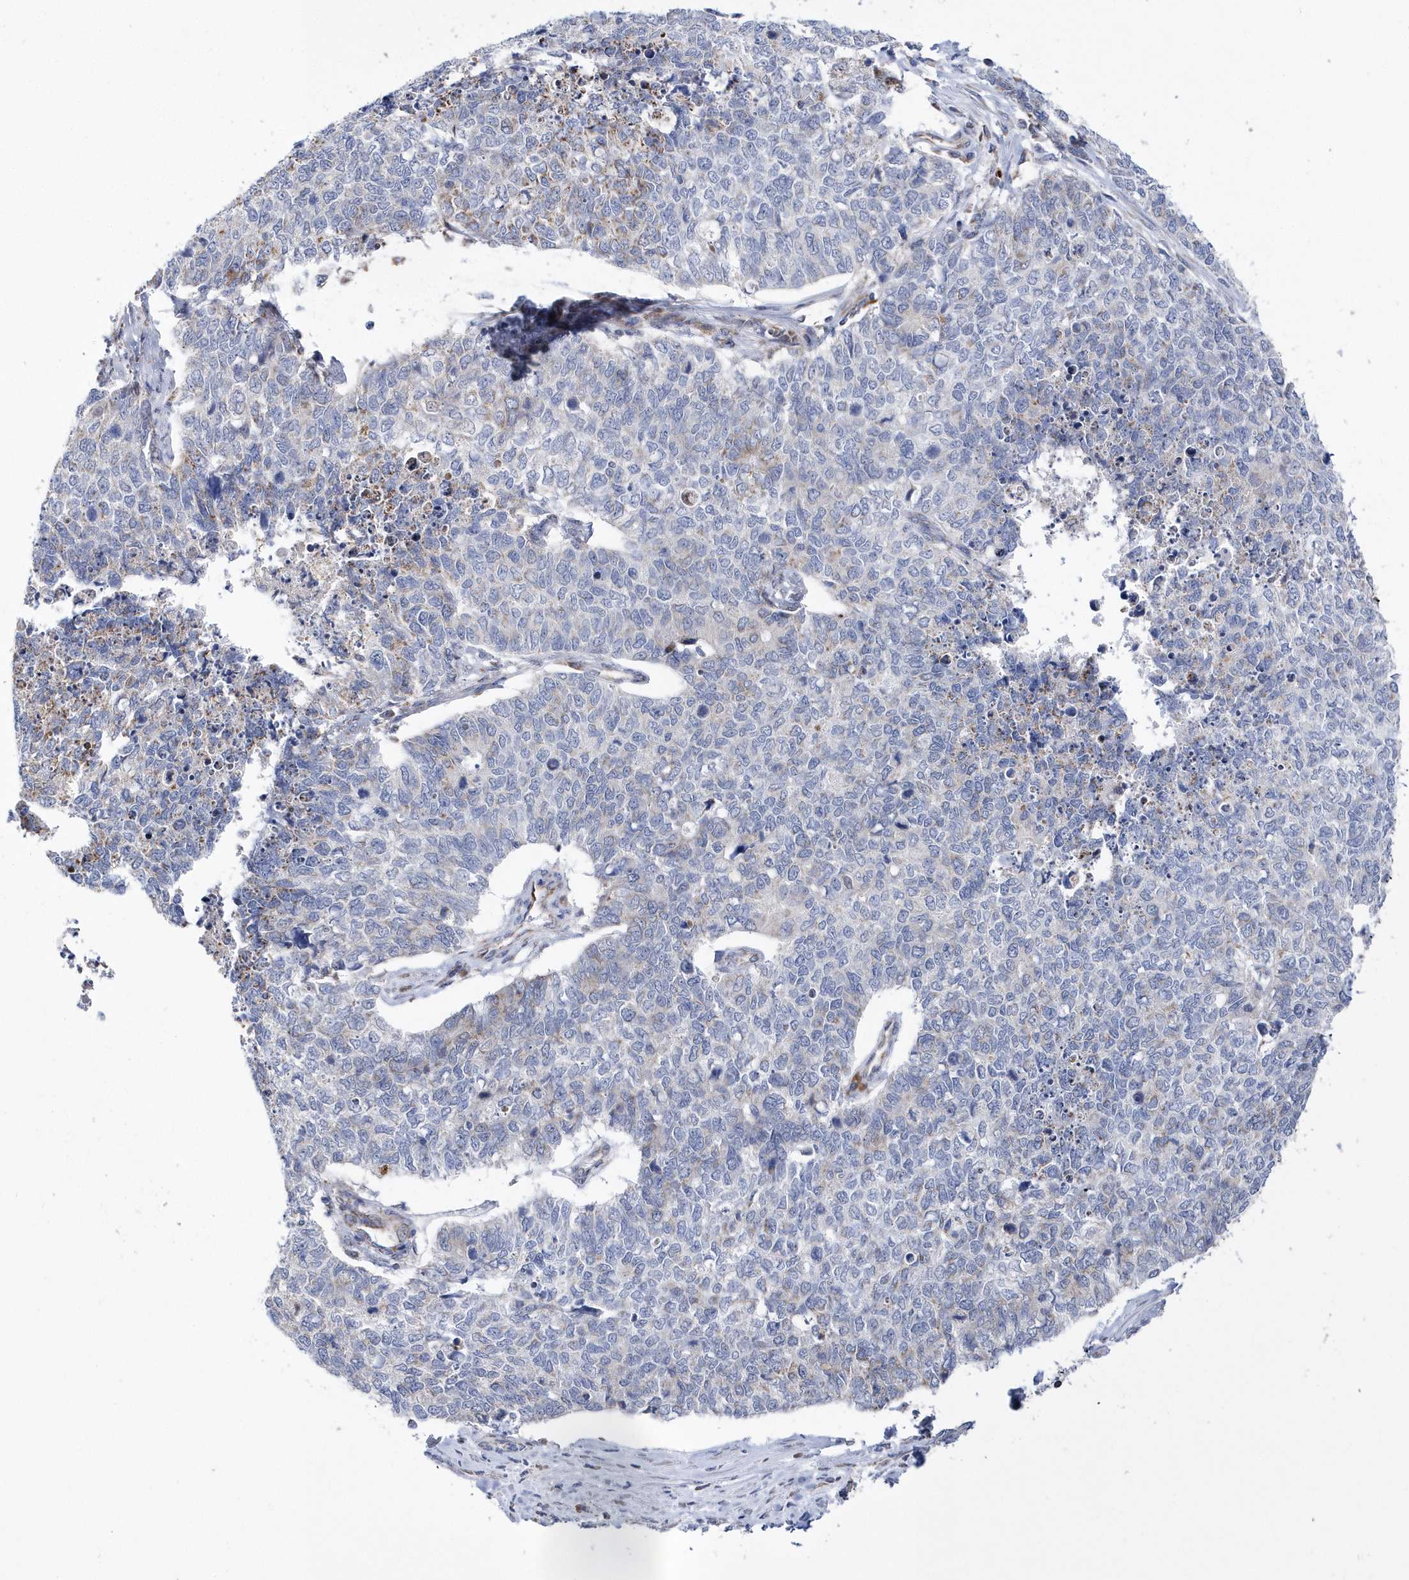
{"staining": {"intensity": "negative", "quantity": "none", "location": "none"}, "tissue": "cervical cancer", "cell_type": "Tumor cells", "image_type": "cancer", "snomed": [{"axis": "morphology", "description": "Squamous cell carcinoma, NOS"}, {"axis": "topography", "description": "Cervix"}], "caption": "Human cervical cancer (squamous cell carcinoma) stained for a protein using IHC displays no staining in tumor cells.", "gene": "SPATA5", "patient": {"sex": "female", "age": 63}}